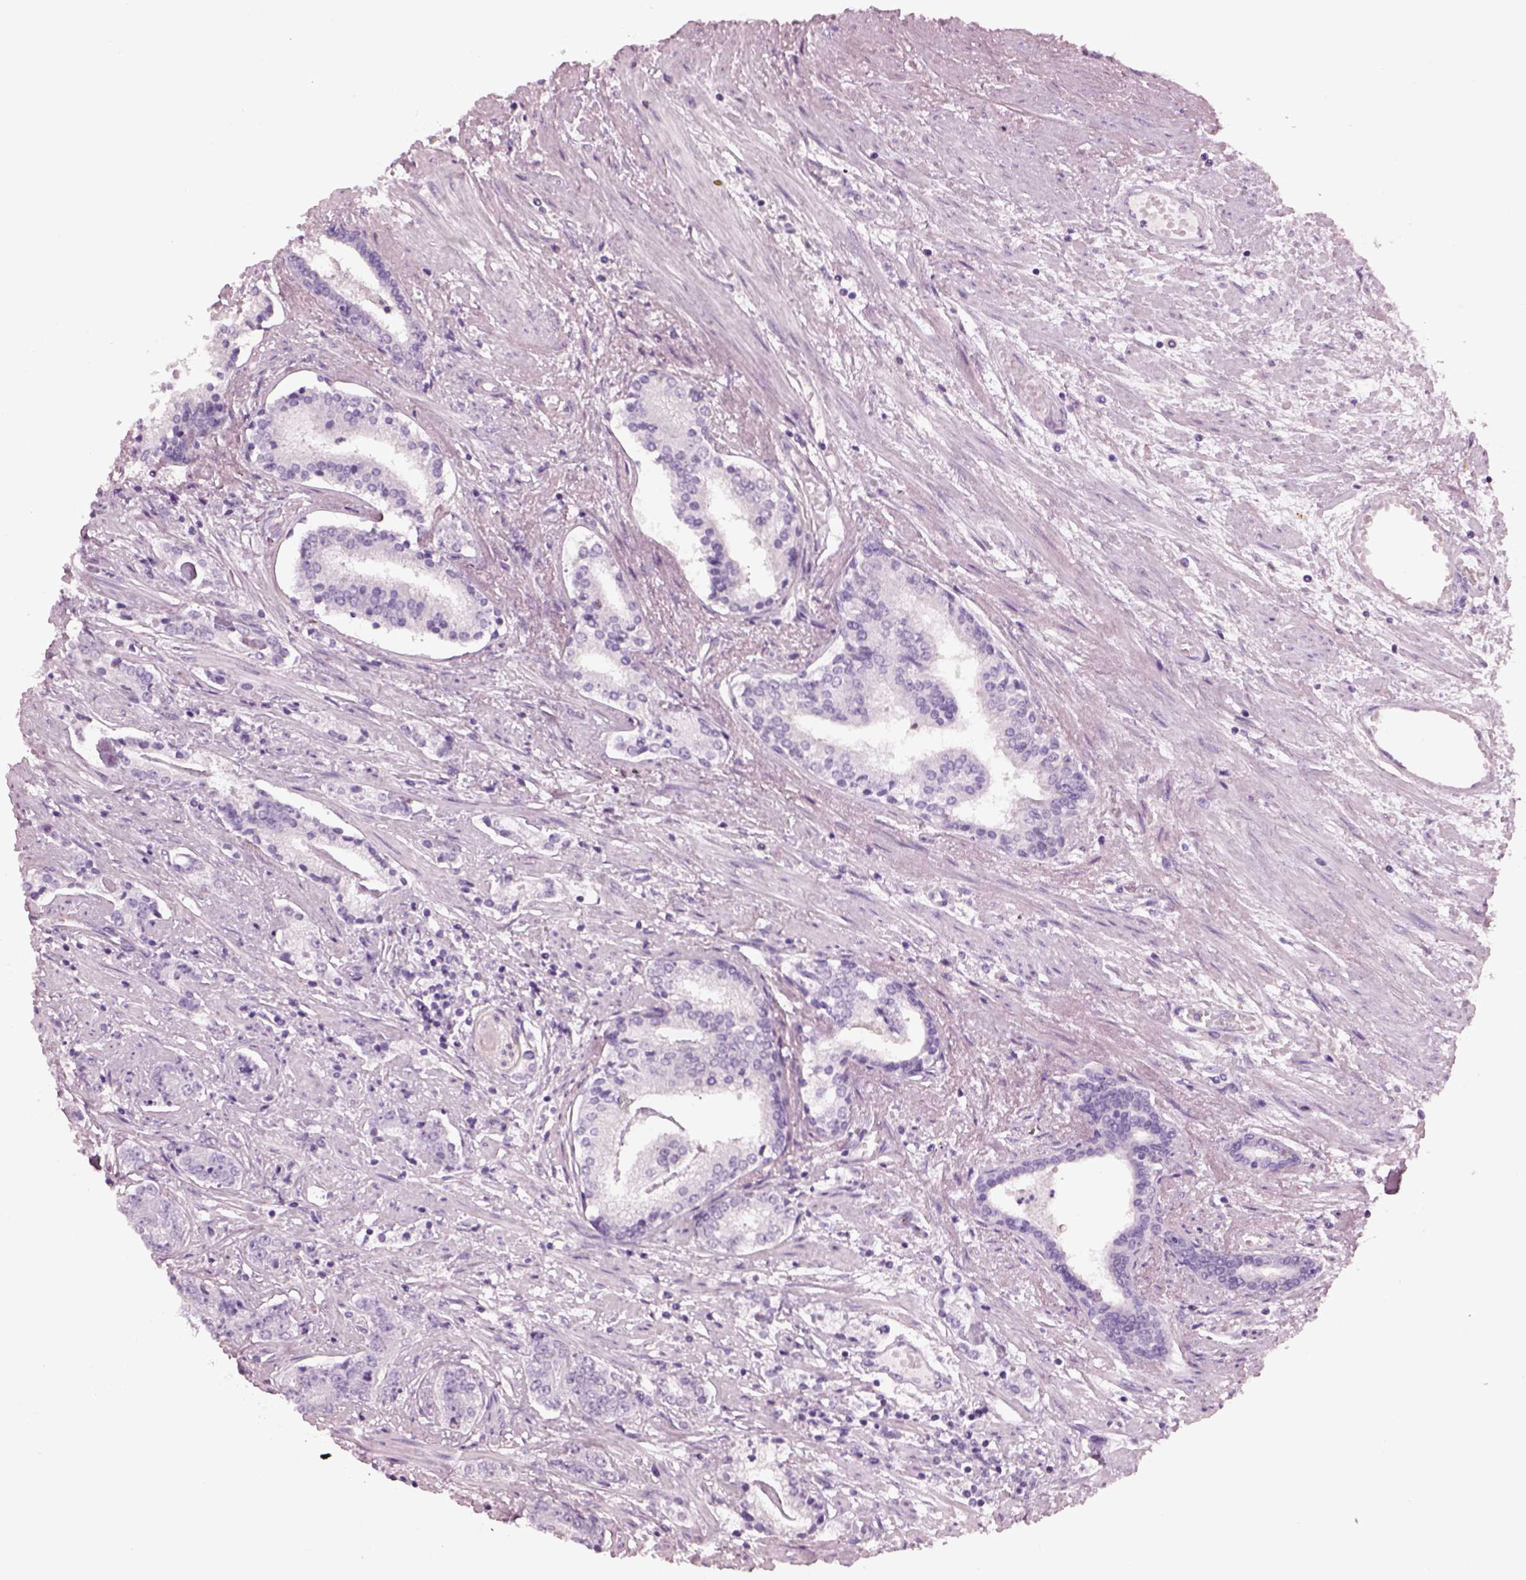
{"staining": {"intensity": "negative", "quantity": "none", "location": "none"}, "tissue": "prostate cancer", "cell_type": "Tumor cells", "image_type": "cancer", "snomed": [{"axis": "morphology", "description": "Adenocarcinoma, NOS"}, {"axis": "topography", "description": "Prostate"}], "caption": "Immunohistochemistry (IHC) photomicrograph of neoplastic tissue: human prostate cancer stained with DAB (3,3'-diaminobenzidine) demonstrates no significant protein staining in tumor cells. (Stains: DAB immunohistochemistry with hematoxylin counter stain, Microscopy: brightfield microscopy at high magnification).", "gene": "CACNG4", "patient": {"sex": "male", "age": 64}}